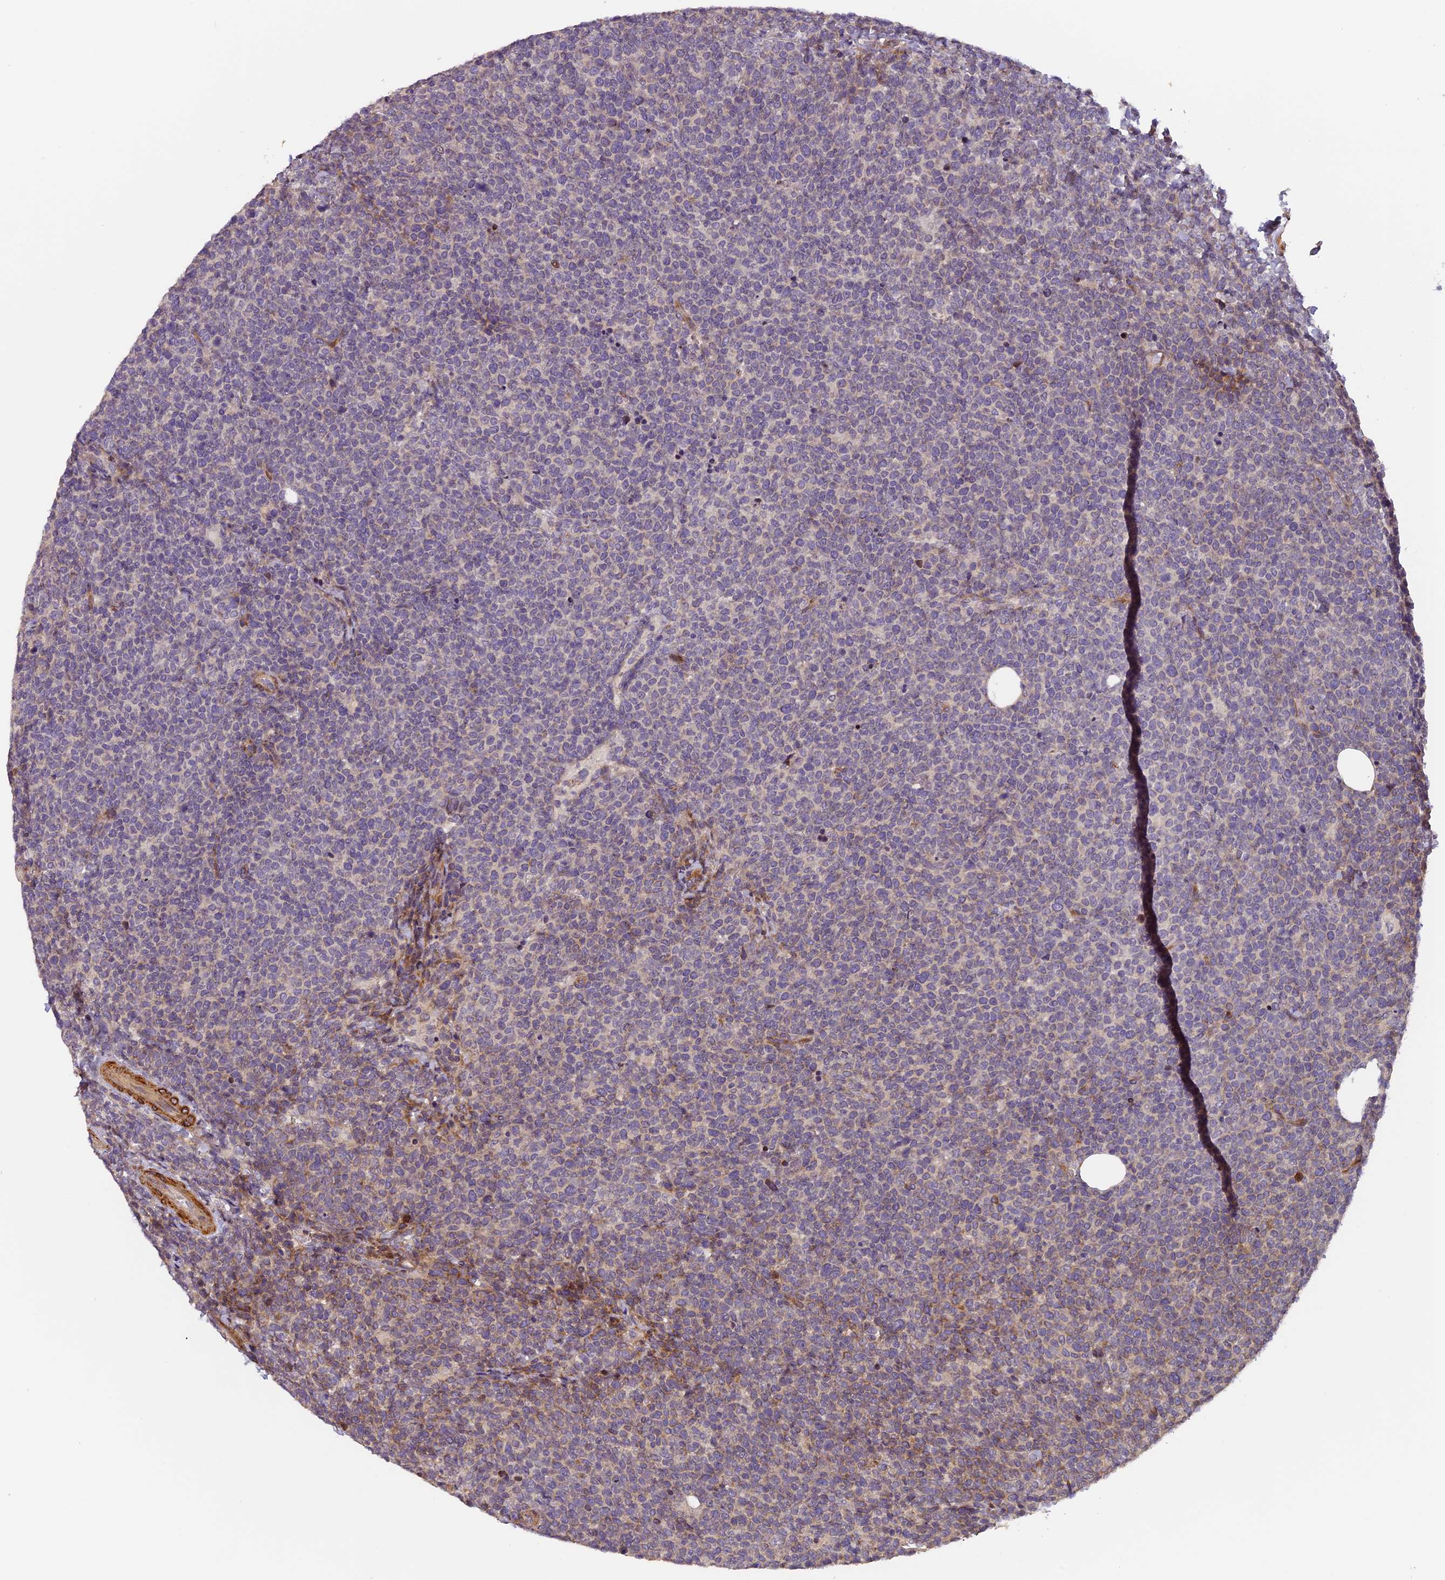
{"staining": {"intensity": "weak", "quantity": "<25%", "location": "cytoplasmic/membranous"}, "tissue": "lymphoma", "cell_type": "Tumor cells", "image_type": "cancer", "snomed": [{"axis": "morphology", "description": "Malignant lymphoma, non-Hodgkin's type, High grade"}, {"axis": "topography", "description": "Lymph node"}], "caption": "The photomicrograph shows no significant positivity in tumor cells of high-grade malignant lymphoma, non-Hodgkin's type.", "gene": "RAB28", "patient": {"sex": "male", "age": 61}}